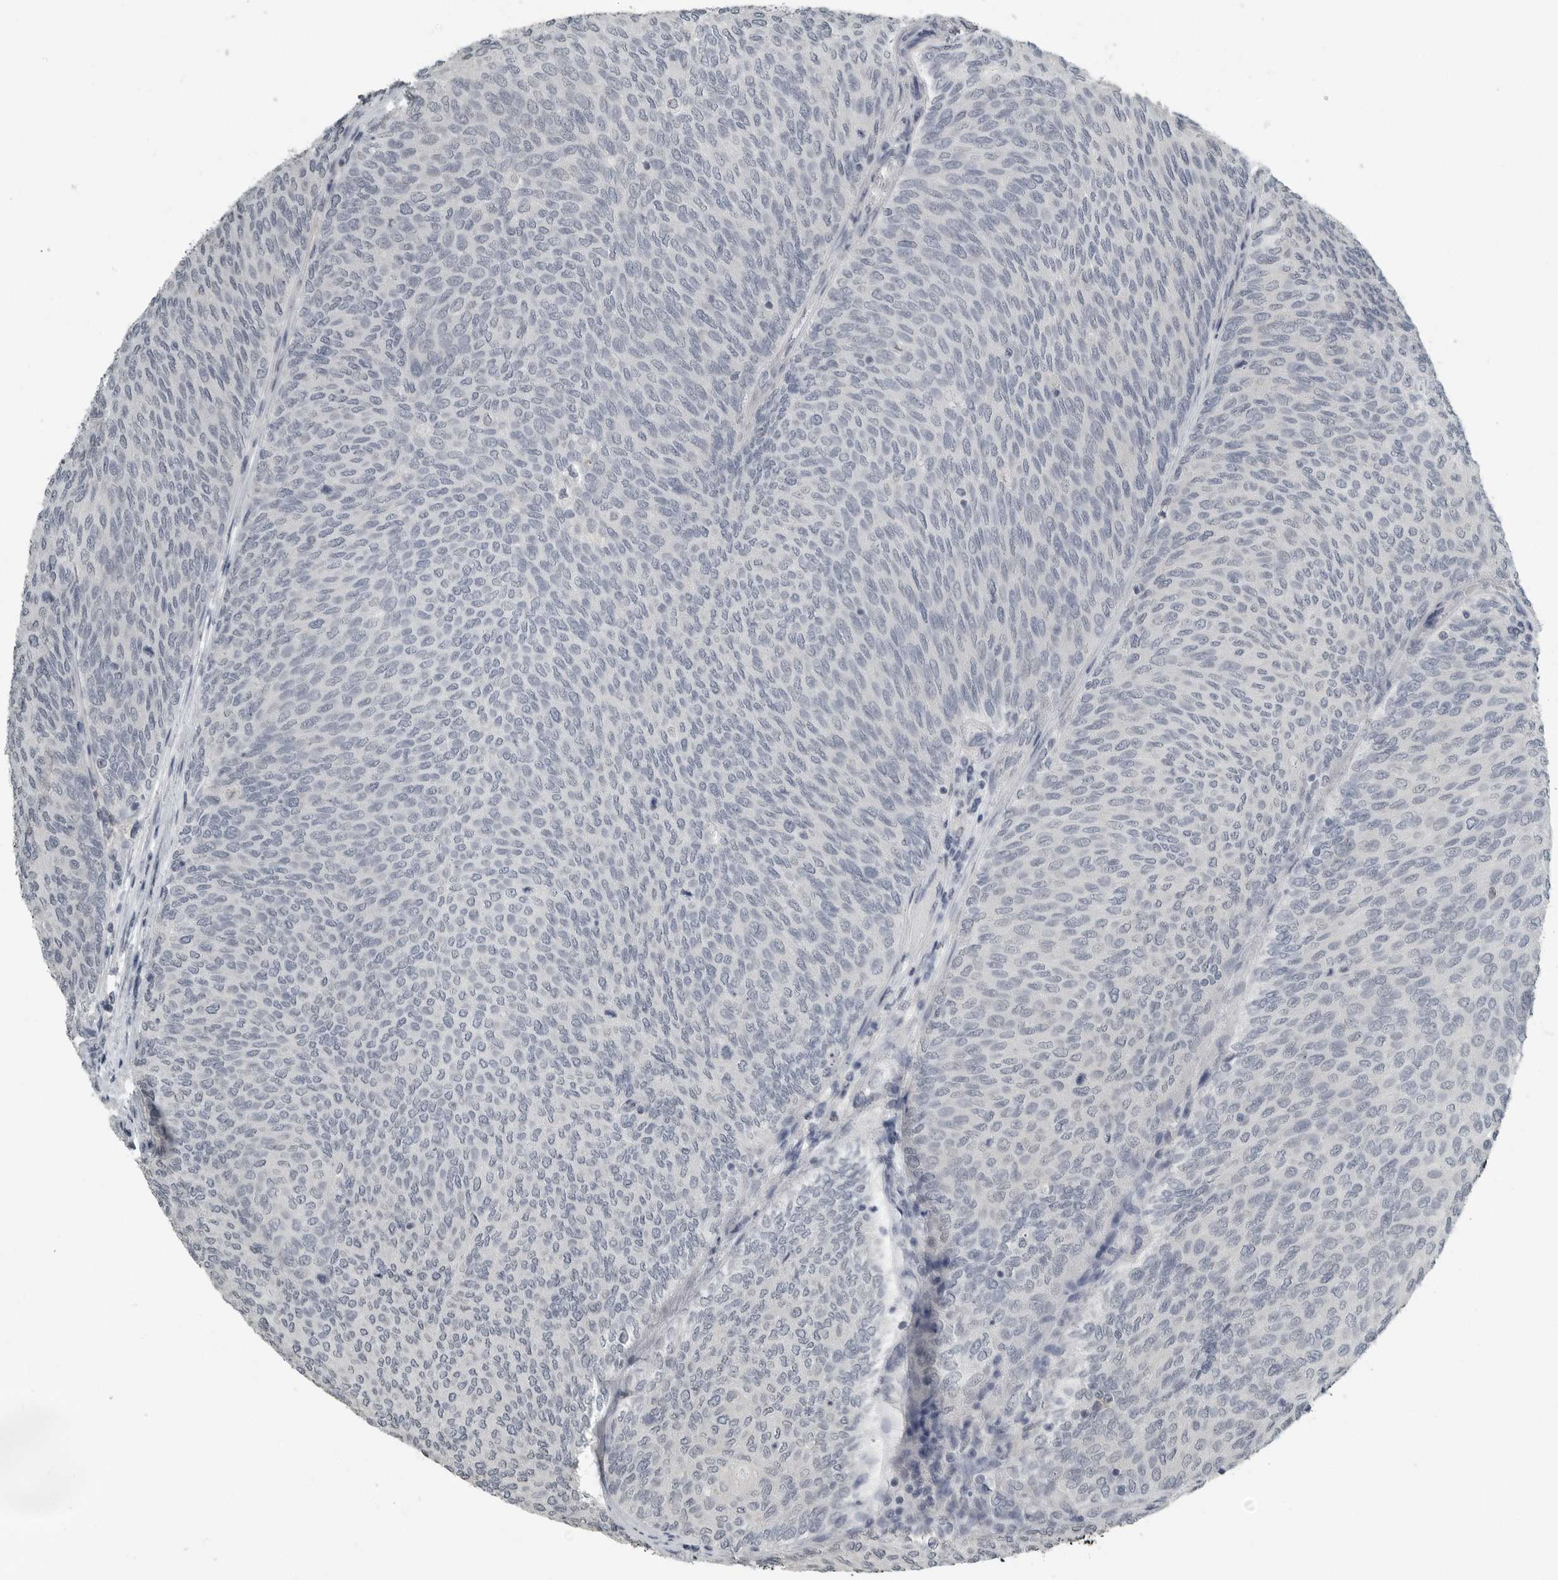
{"staining": {"intensity": "negative", "quantity": "none", "location": "none"}, "tissue": "urothelial cancer", "cell_type": "Tumor cells", "image_type": "cancer", "snomed": [{"axis": "morphology", "description": "Urothelial carcinoma, Low grade"}, {"axis": "topography", "description": "Urinary bladder"}], "caption": "This is an immunohistochemistry image of human low-grade urothelial carcinoma. There is no expression in tumor cells.", "gene": "KYAT1", "patient": {"sex": "female", "age": 79}}